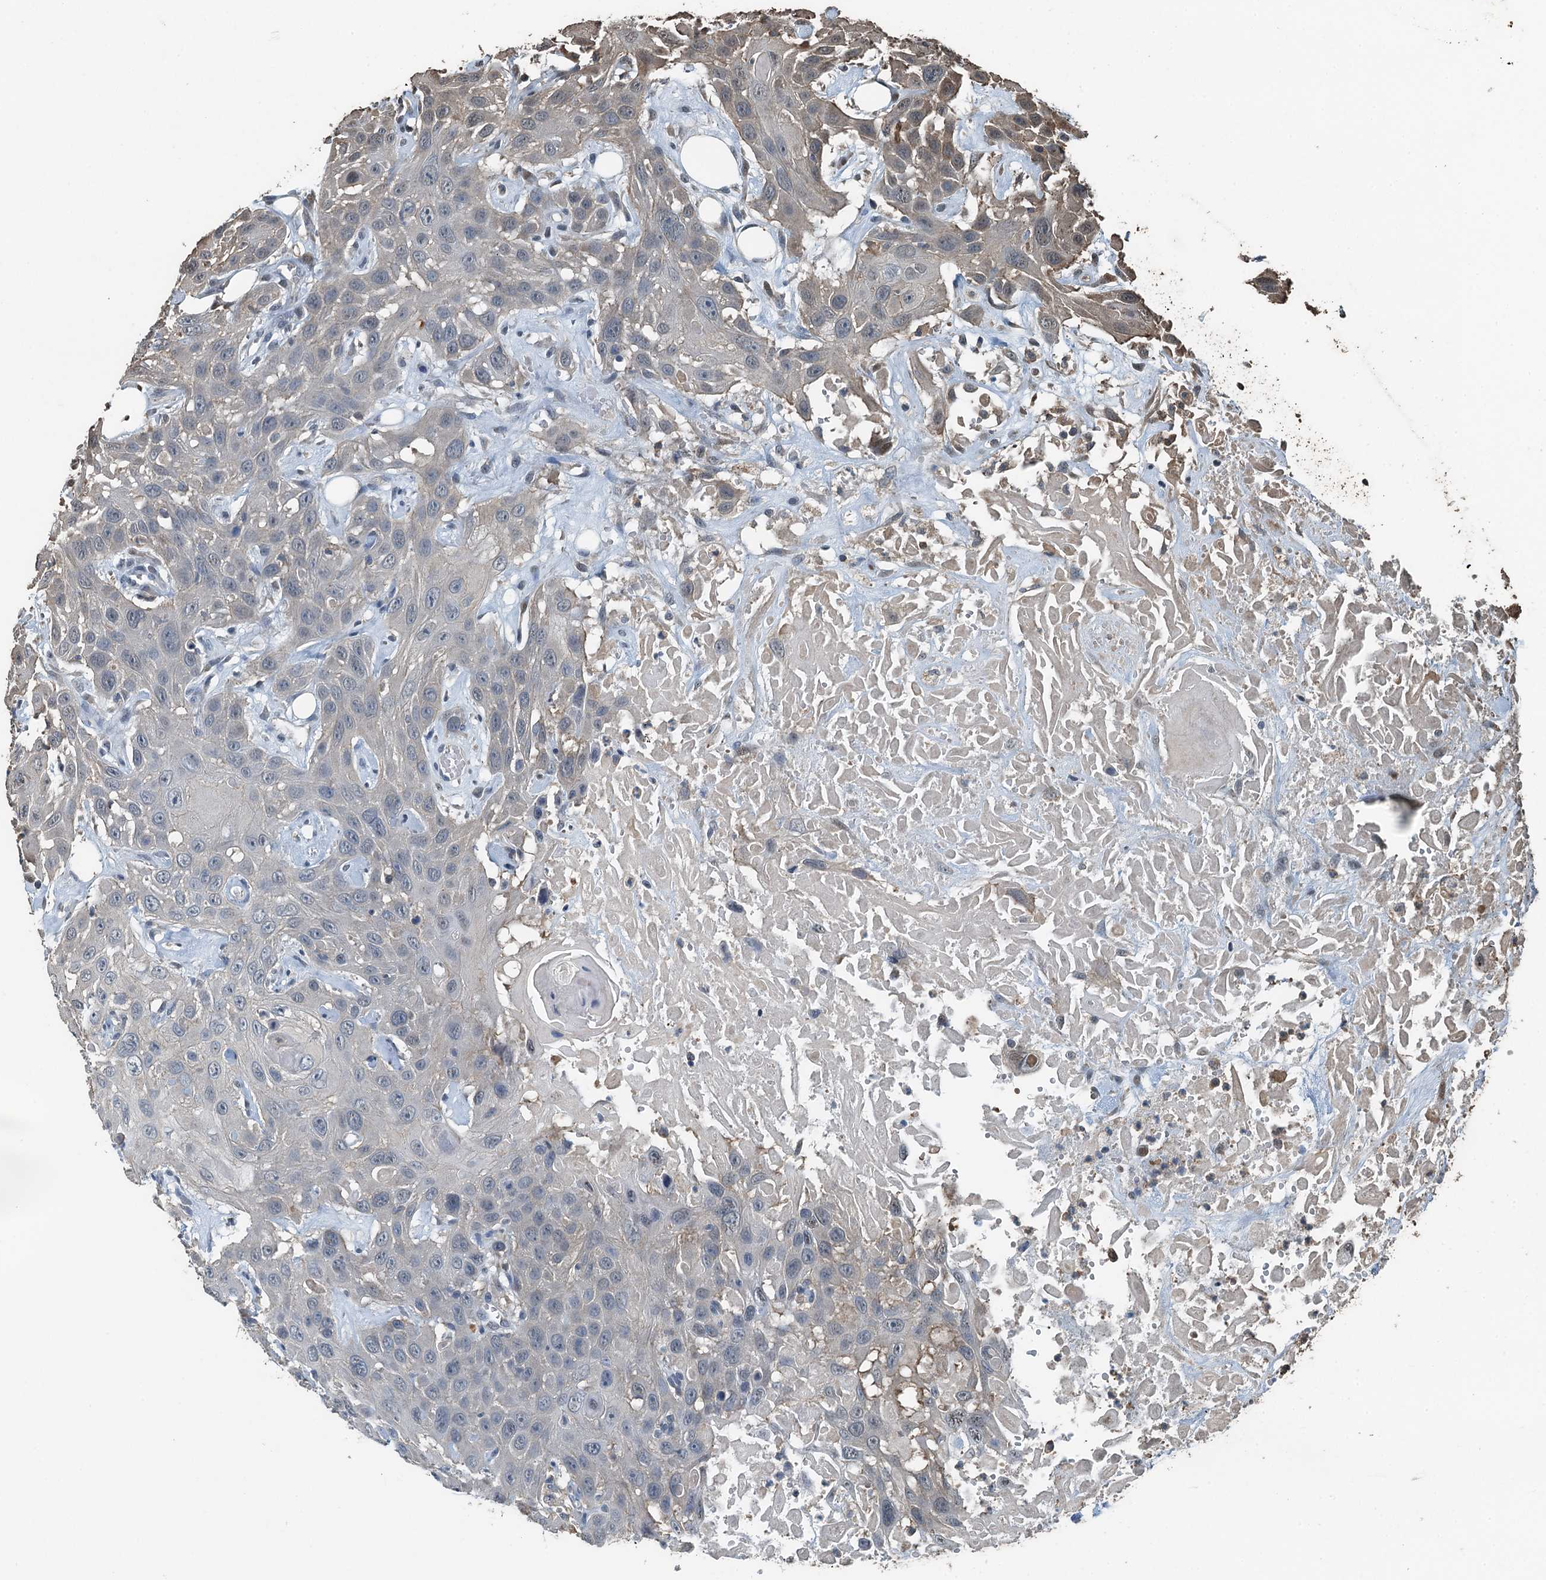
{"staining": {"intensity": "negative", "quantity": "none", "location": "none"}, "tissue": "head and neck cancer", "cell_type": "Tumor cells", "image_type": "cancer", "snomed": [{"axis": "morphology", "description": "Squamous cell carcinoma, NOS"}, {"axis": "topography", "description": "Head-Neck"}], "caption": "A micrograph of squamous cell carcinoma (head and neck) stained for a protein reveals no brown staining in tumor cells. The staining was performed using DAB to visualize the protein expression in brown, while the nuclei were stained in blue with hematoxylin (Magnification: 20x).", "gene": "PIGN", "patient": {"sex": "male", "age": 81}}